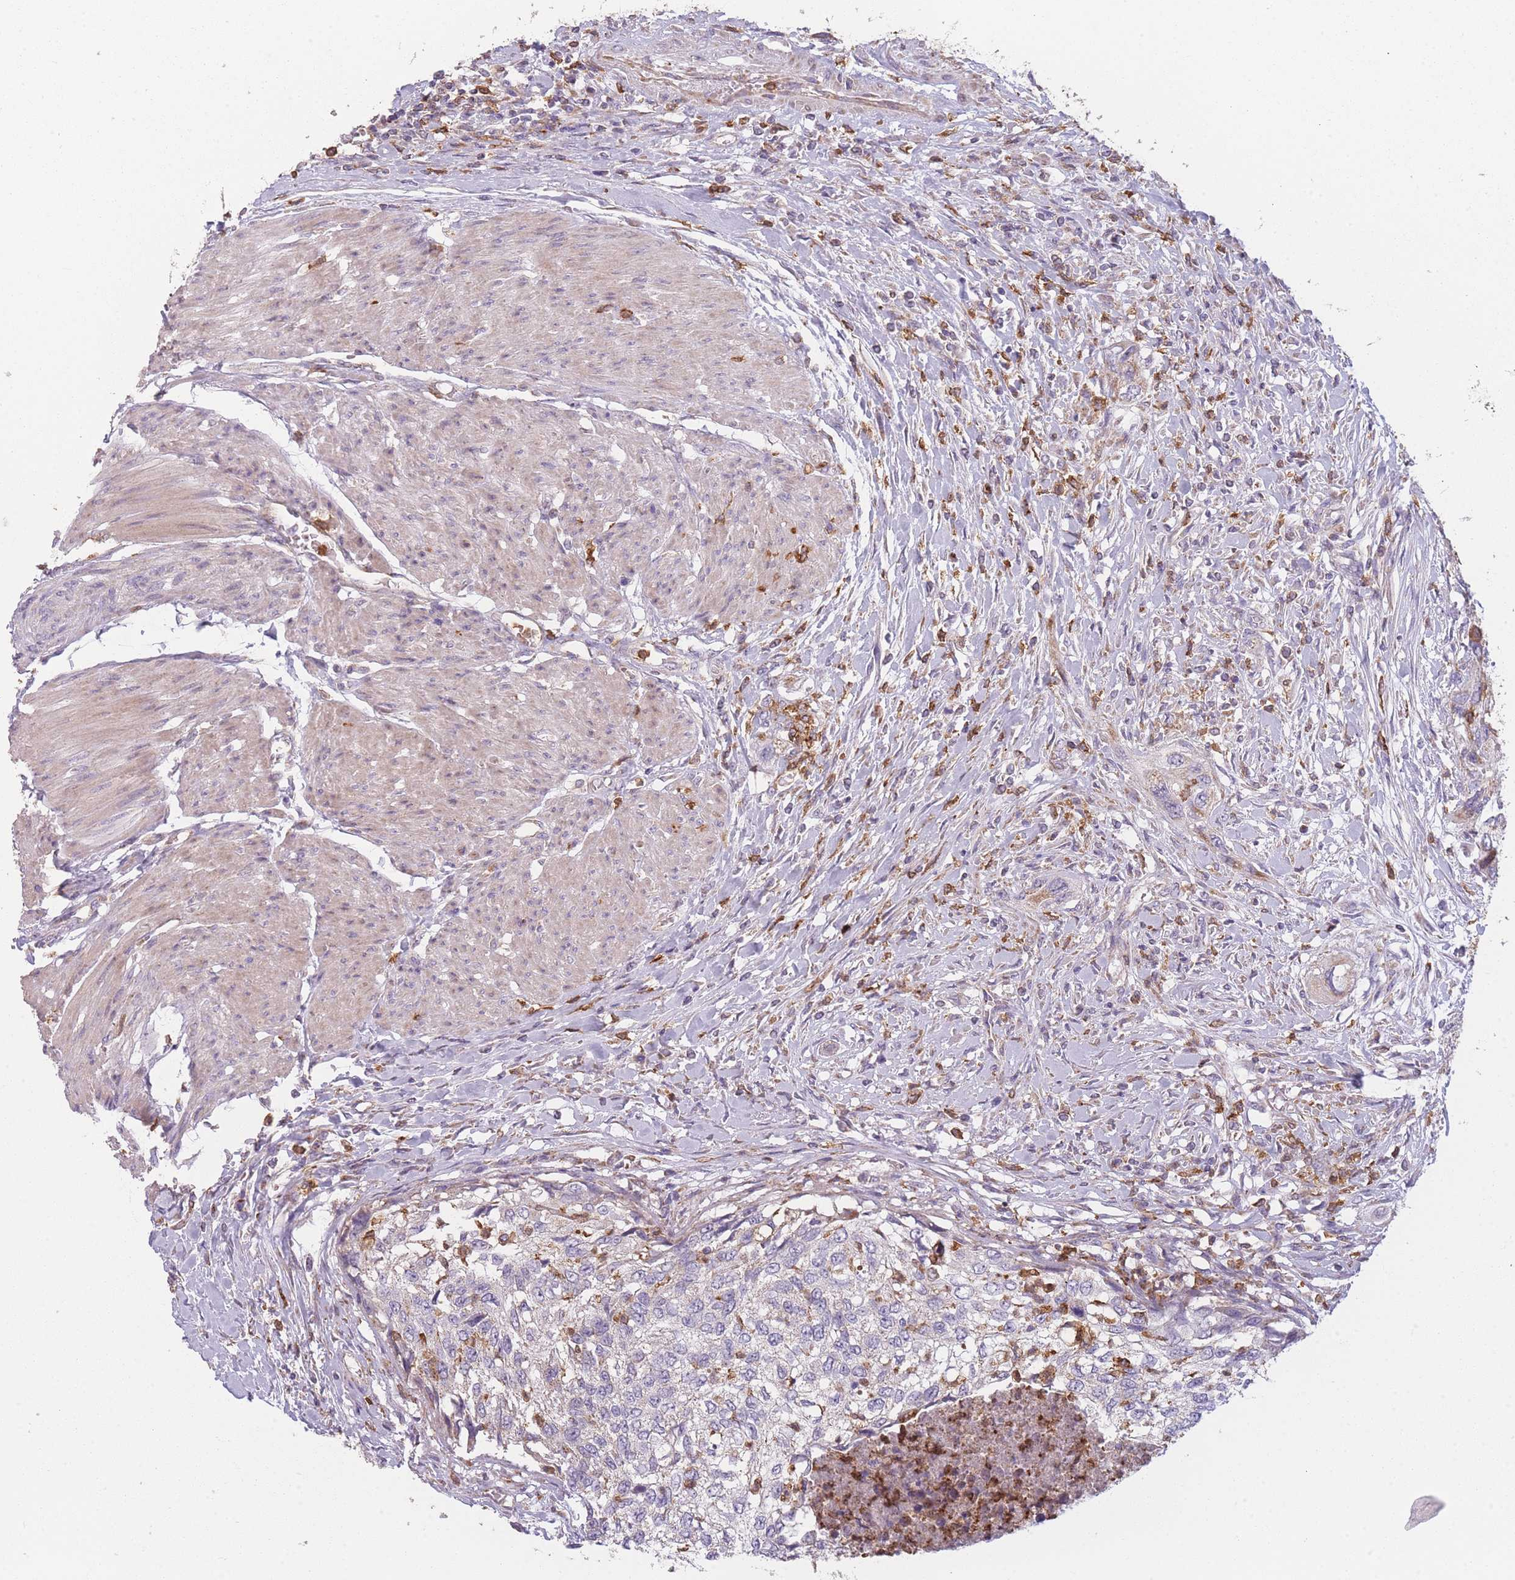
{"staining": {"intensity": "moderate", "quantity": "<25%", "location": "cytoplasmic/membranous"}, "tissue": "urothelial cancer", "cell_type": "Tumor cells", "image_type": "cancer", "snomed": [{"axis": "morphology", "description": "Urothelial carcinoma, High grade"}, {"axis": "topography", "description": "Urinary bladder"}], "caption": "Urothelial cancer stained with DAB (3,3'-diaminobenzidine) immunohistochemistry exhibits low levels of moderate cytoplasmic/membranous staining in approximately <25% of tumor cells.", "gene": "PRAM1", "patient": {"sex": "female", "age": 60}}